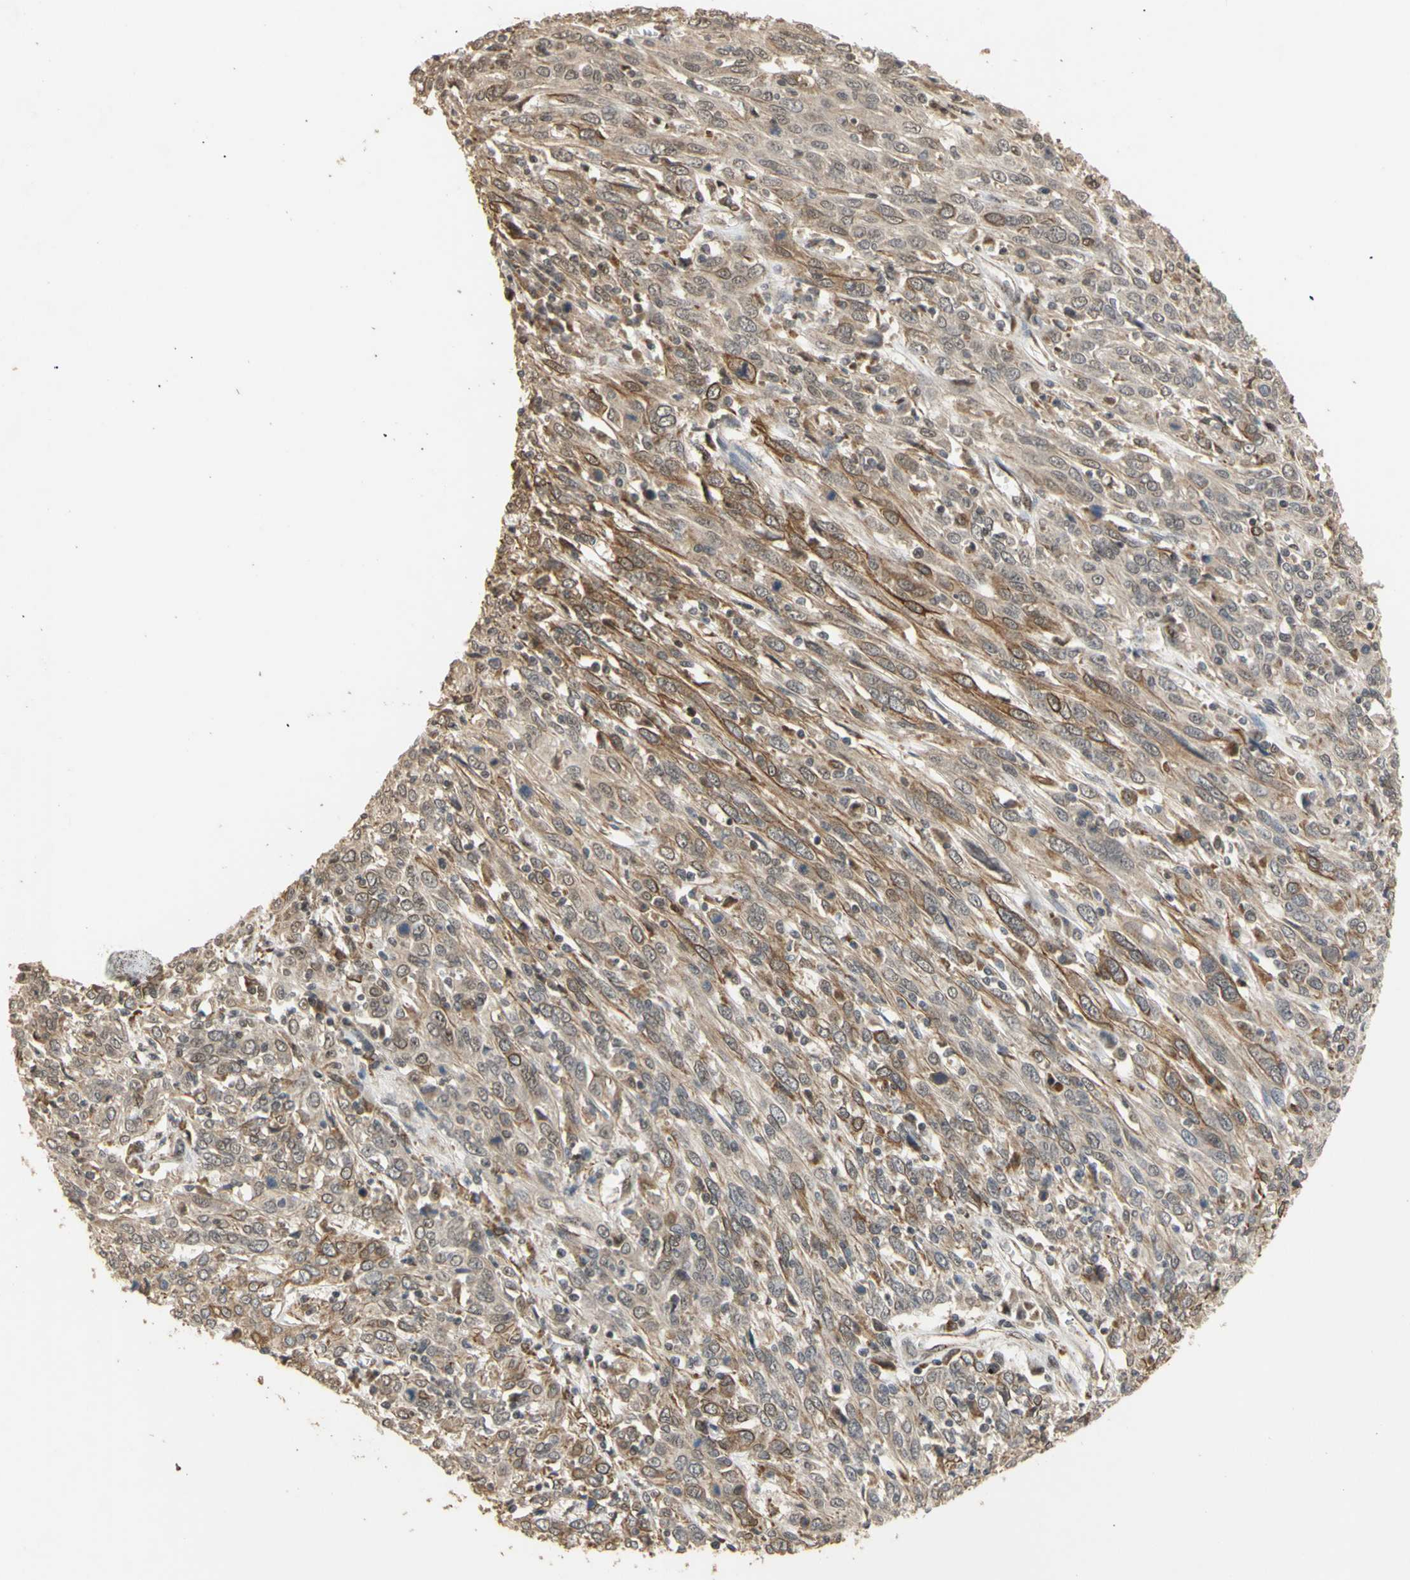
{"staining": {"intensity": "moderate", "quantity": "<25%", "location": "cytoplasmic/membranous"}, "tissue": "cervical cancer", "cell_type": "Tumor cells", "image_type": "cancer", "snomed": [{"axis": "morphology", "description": "Squamous cell carcinoma, NOS"}, {"axis": "topography", "description": "Cervix"}], "caption": "Cervical squamous cell carcinoma stained with a brown dye exhibits moderate cytoplasmic/membranous positive expression in approximately <25% of tumor cells.", "gene": "GTF2E2", "patient": {"sex": "female", "age": 46}}